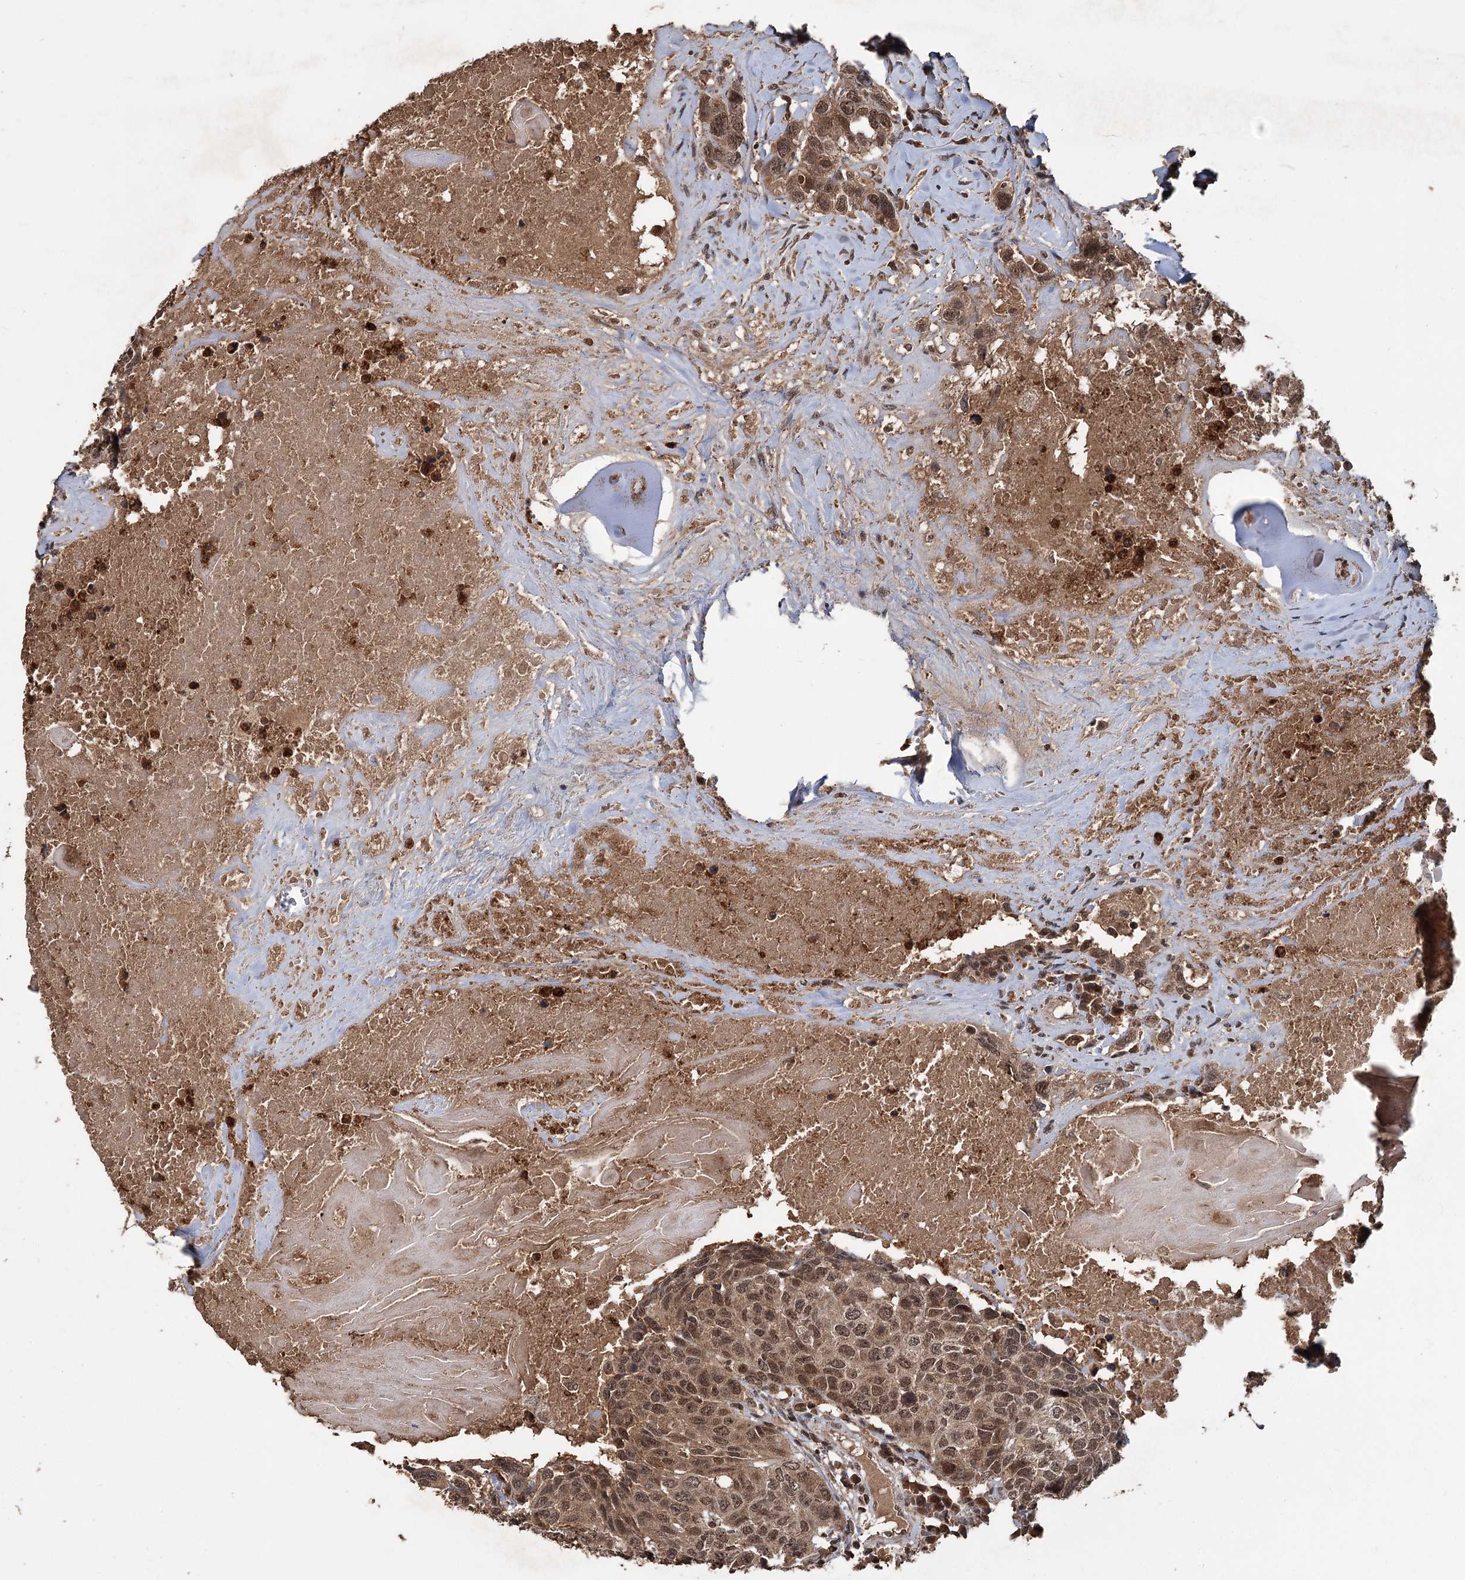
{"staining": {"intensity": "moderate", "quantity": ">75%", "location": "nuclear"}, "tissue": "head and neck cancer", "cell_type": "Tumor cells", "image_type": "cancer", "snomed": [{"axis": "morphology", "description": "Squamous cell carcinoma, NOS"}, {"axis": "topography", "description": "Head-Neck"}], "caption": "About >75% of tumor cells in human head and neck cancer (squamous cell carcinoma) exhibit moderate nuclear protein staining as visualized by brown immunohistochemical staining.", "gene": "KANSL2", "patient": {"sex": "male", "age": 66}}